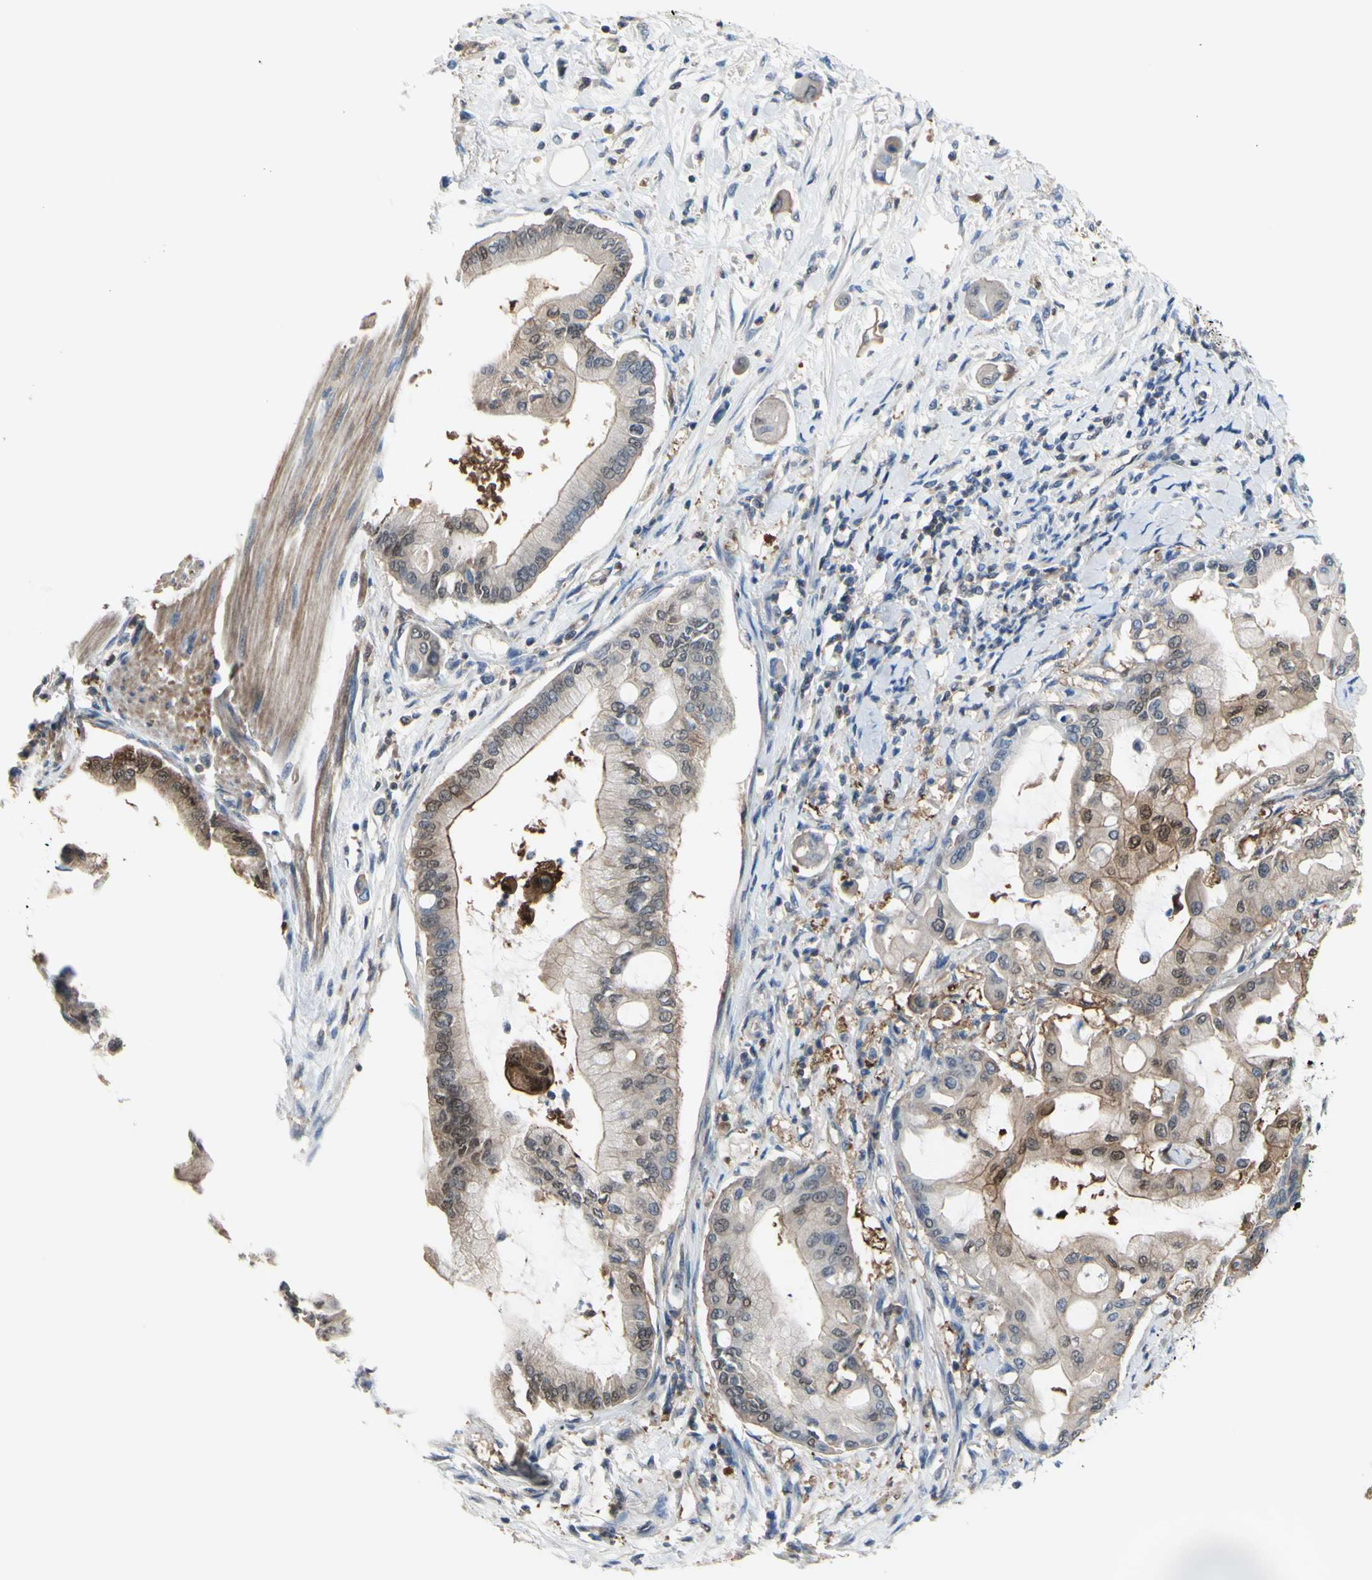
{"staining": {"intensity": "weak", "quantity": ">75%", "location": "cytoplasmic/membranous,nuclear"}, "tissue": "pancreatic cancer", "cell_type": "Tumor cells", "image_type": "cancer", "snomed": [{"axis": "morphology", "description": "Adenocarcinoma, NOS"}, {"axis": "morphology", "description": "Adenocarcinoma, metastatic, NOS"}, {"axis": "topography", "description": "Lymph node"}, {"axis": "topography", "description": "Pancreas"}, {"axis": "topography", "description": "Duodenum"}], "caption": "High-power microscopy captured an IHC photomicrograph of adenocarcinoma (pancreatic), revealing weak cytoplasmic/membranous and nuclear expression in approximately >75% of tumor cells.", "gene": "UPK3B", "patient": {"sex": "female", "age": 64}}